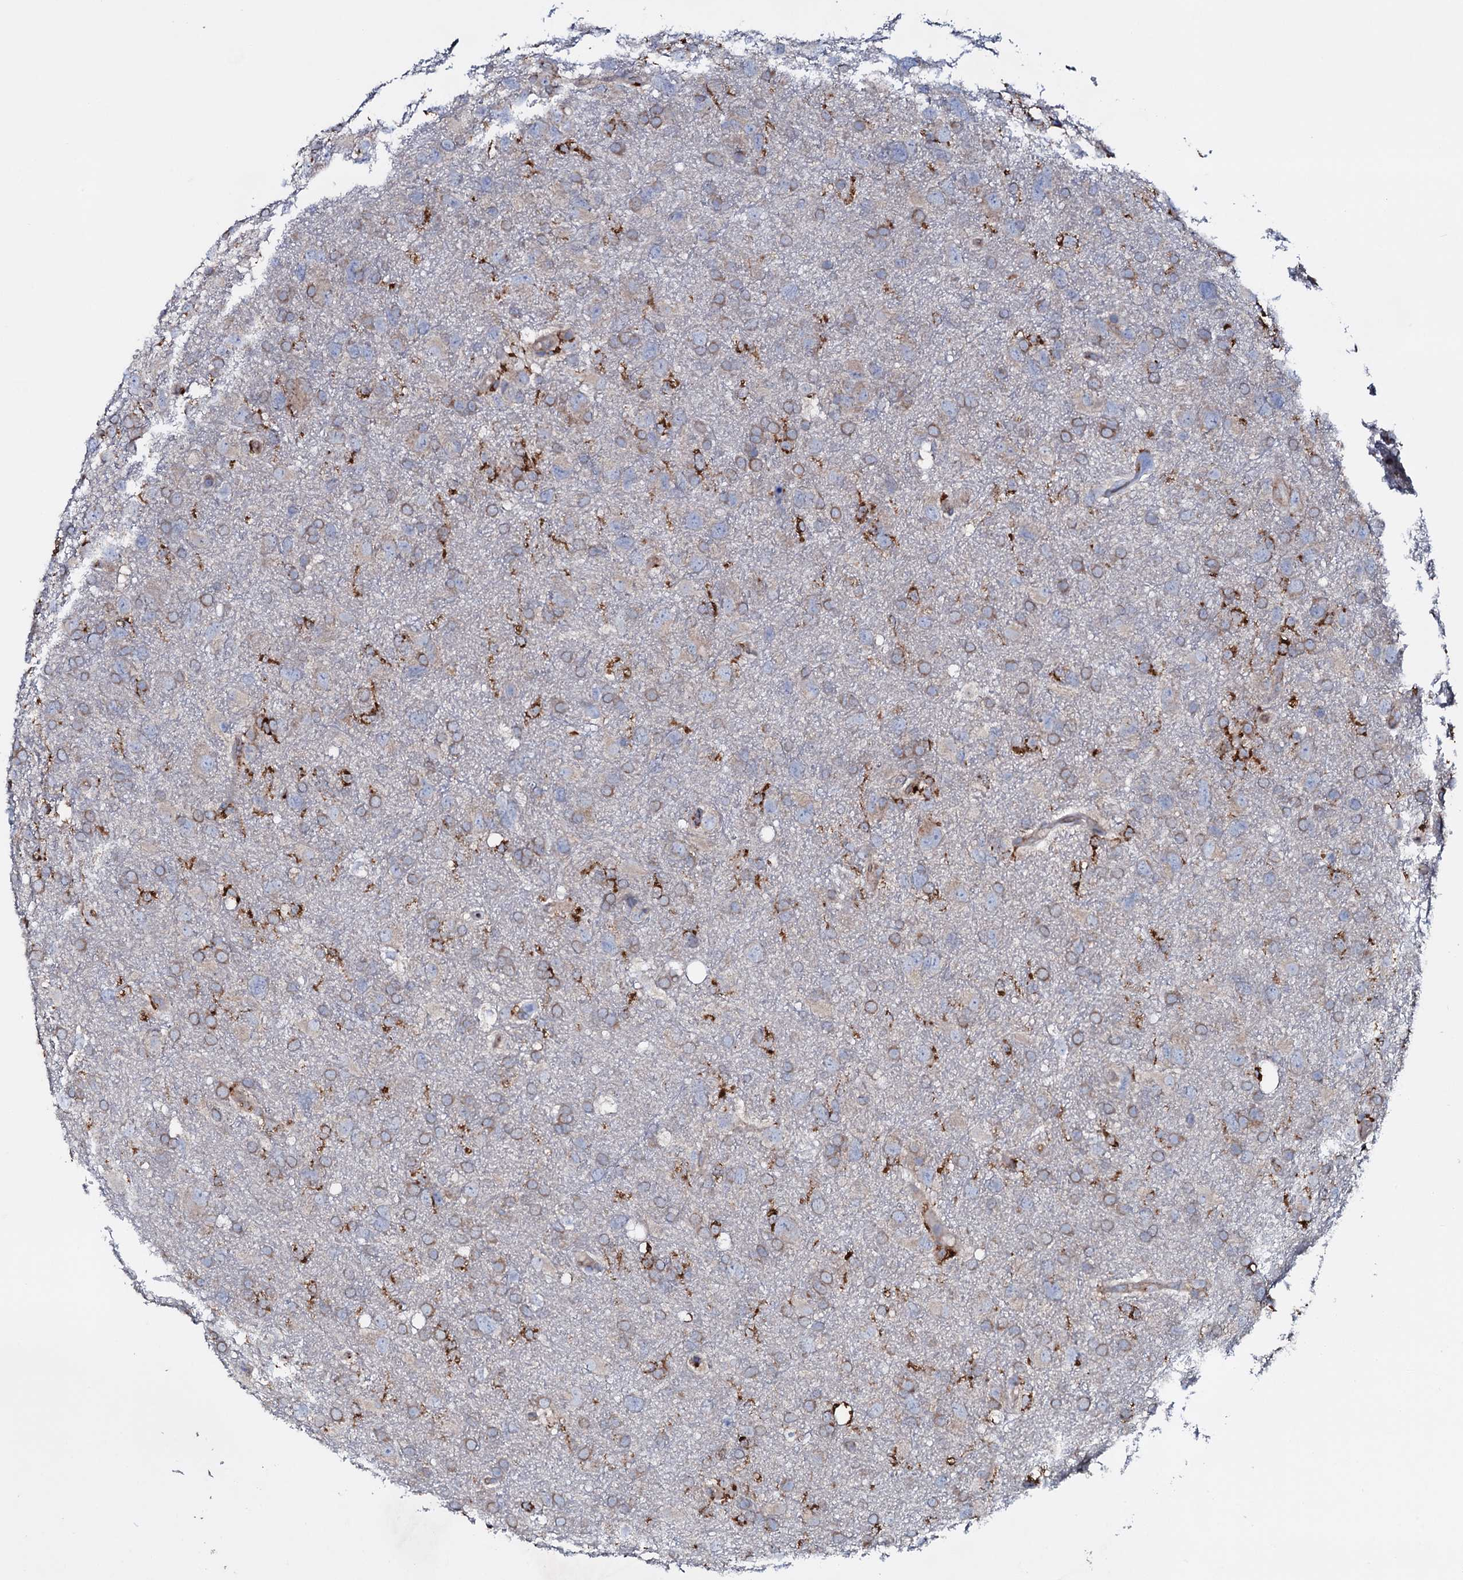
{"staining": {"intensity": "moderate", "quantity": "25%-75%", "location": "cytoplasmic/membranous"}, "tissue": "glioma", "cell_type": "Tumor cells", "image_type": "cancer", "snomed": [{"axis": "morphology", "description": "Glioma, malignant, High grade"}, {"axis": "topography", "description": "Brain"}], "caption": "DAB (3,3'-diaminobenzidine) immunohistochemical staining of glioma shows moderate cytoplasmic/membranous protein positivity in about 25%-75% of tumor cells.", "gene": "P2RX4", "patient": {"sex": "male", "age": 61}}